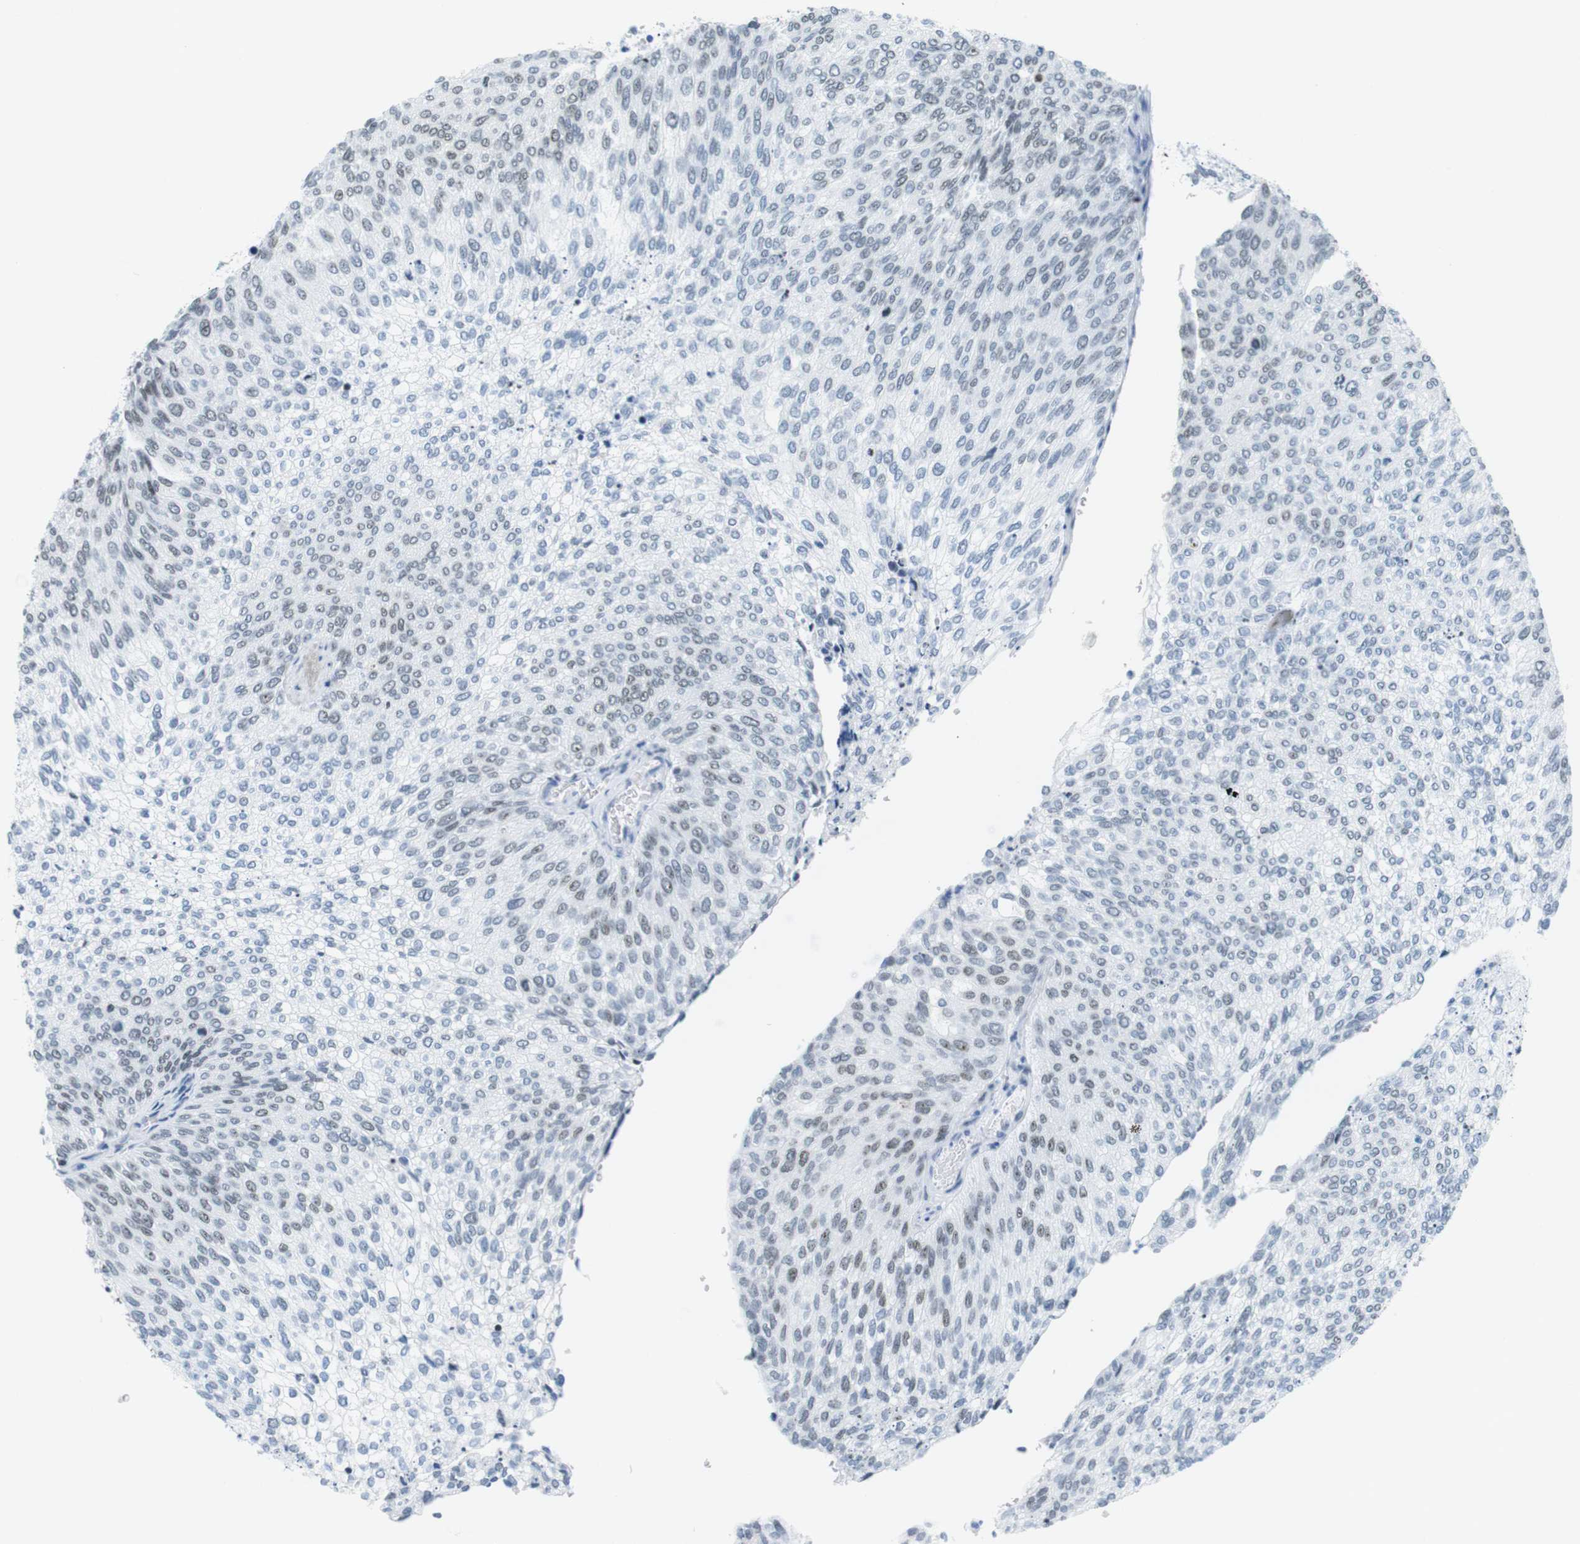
{"staining": {"intensity": "weak", "quantity": "<25%", "location": "nuclear"}, "tissue": "urothelial cancer", "cell_type": "Tumor cells", "image_type": "cancer", "snomed": [{"axis": "morphology", "description": "Urothelial carcinoma, Low grade"}, {"axis": "topography", "description": "Urinary bladder"}], "caption": "Immunohistochemistry (IHC) histopathology image of urothelial cancer stained for a protein (brown), which shows no staining in tumor cells.", "gene": "NIFK", "patient": {"sex": "female", "age": 79}}